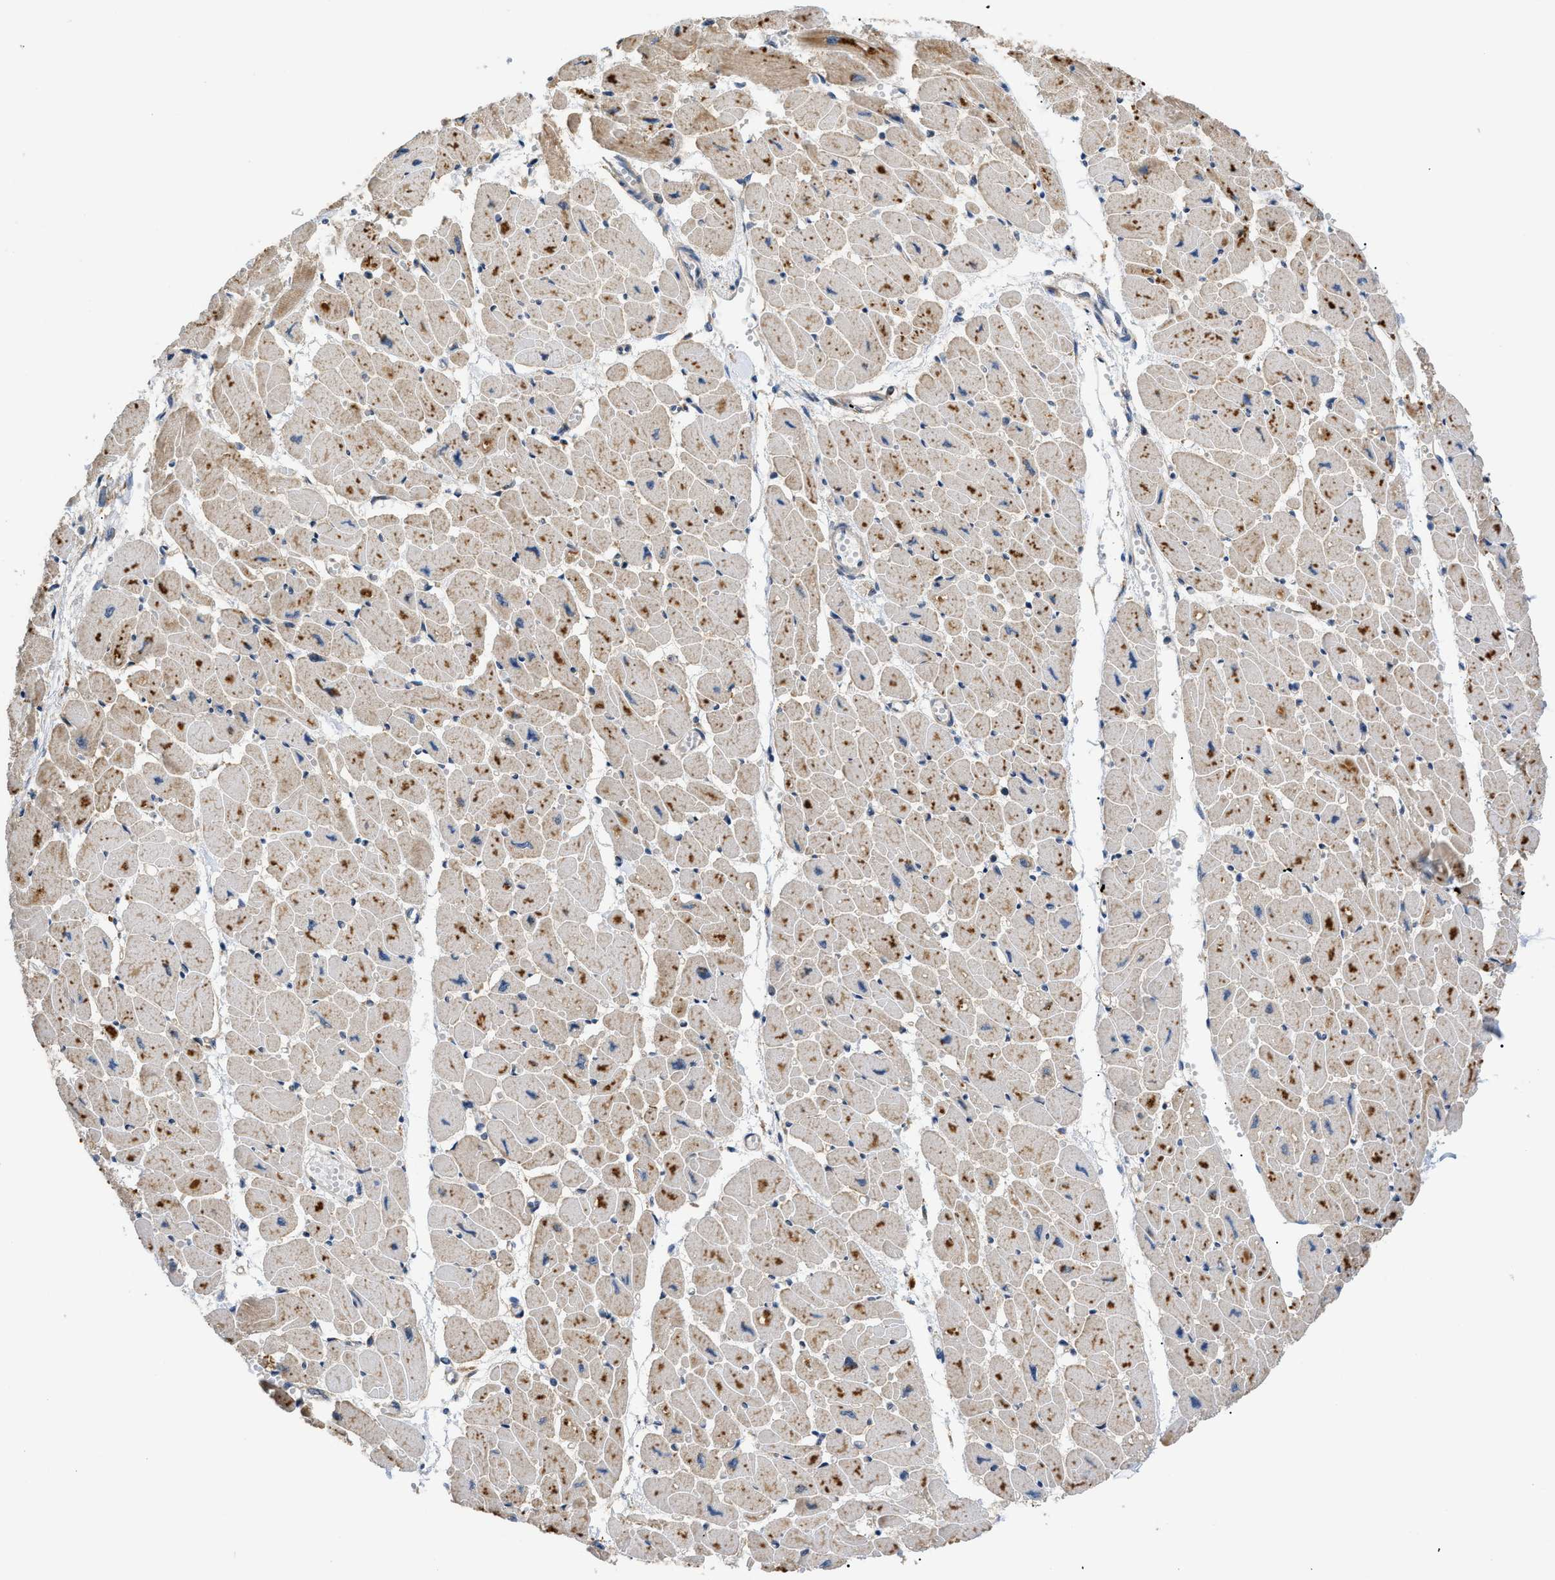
{"staining": {"intensity": "moderate", "quantity": ">75%", "location": "cytoplasmic/membranous"}, "tissue": "heart muscle", "cell_type": "Cardiomyocytes", "image_type": "normal", "snomed": [{"axis": "morphology", "description": "Normal tissue, NOS"}, {"axis": "topography", "description": "Heart"}], "caption": "Immunohistochemical staining of benign human heart muscle demonstrates medium levels of moderate cytoplasmic/membranous positivity in about >75% of cardiomyocytes.", "gene": "ZBTB11", "patient": {"sex": "female", "age": 54}}